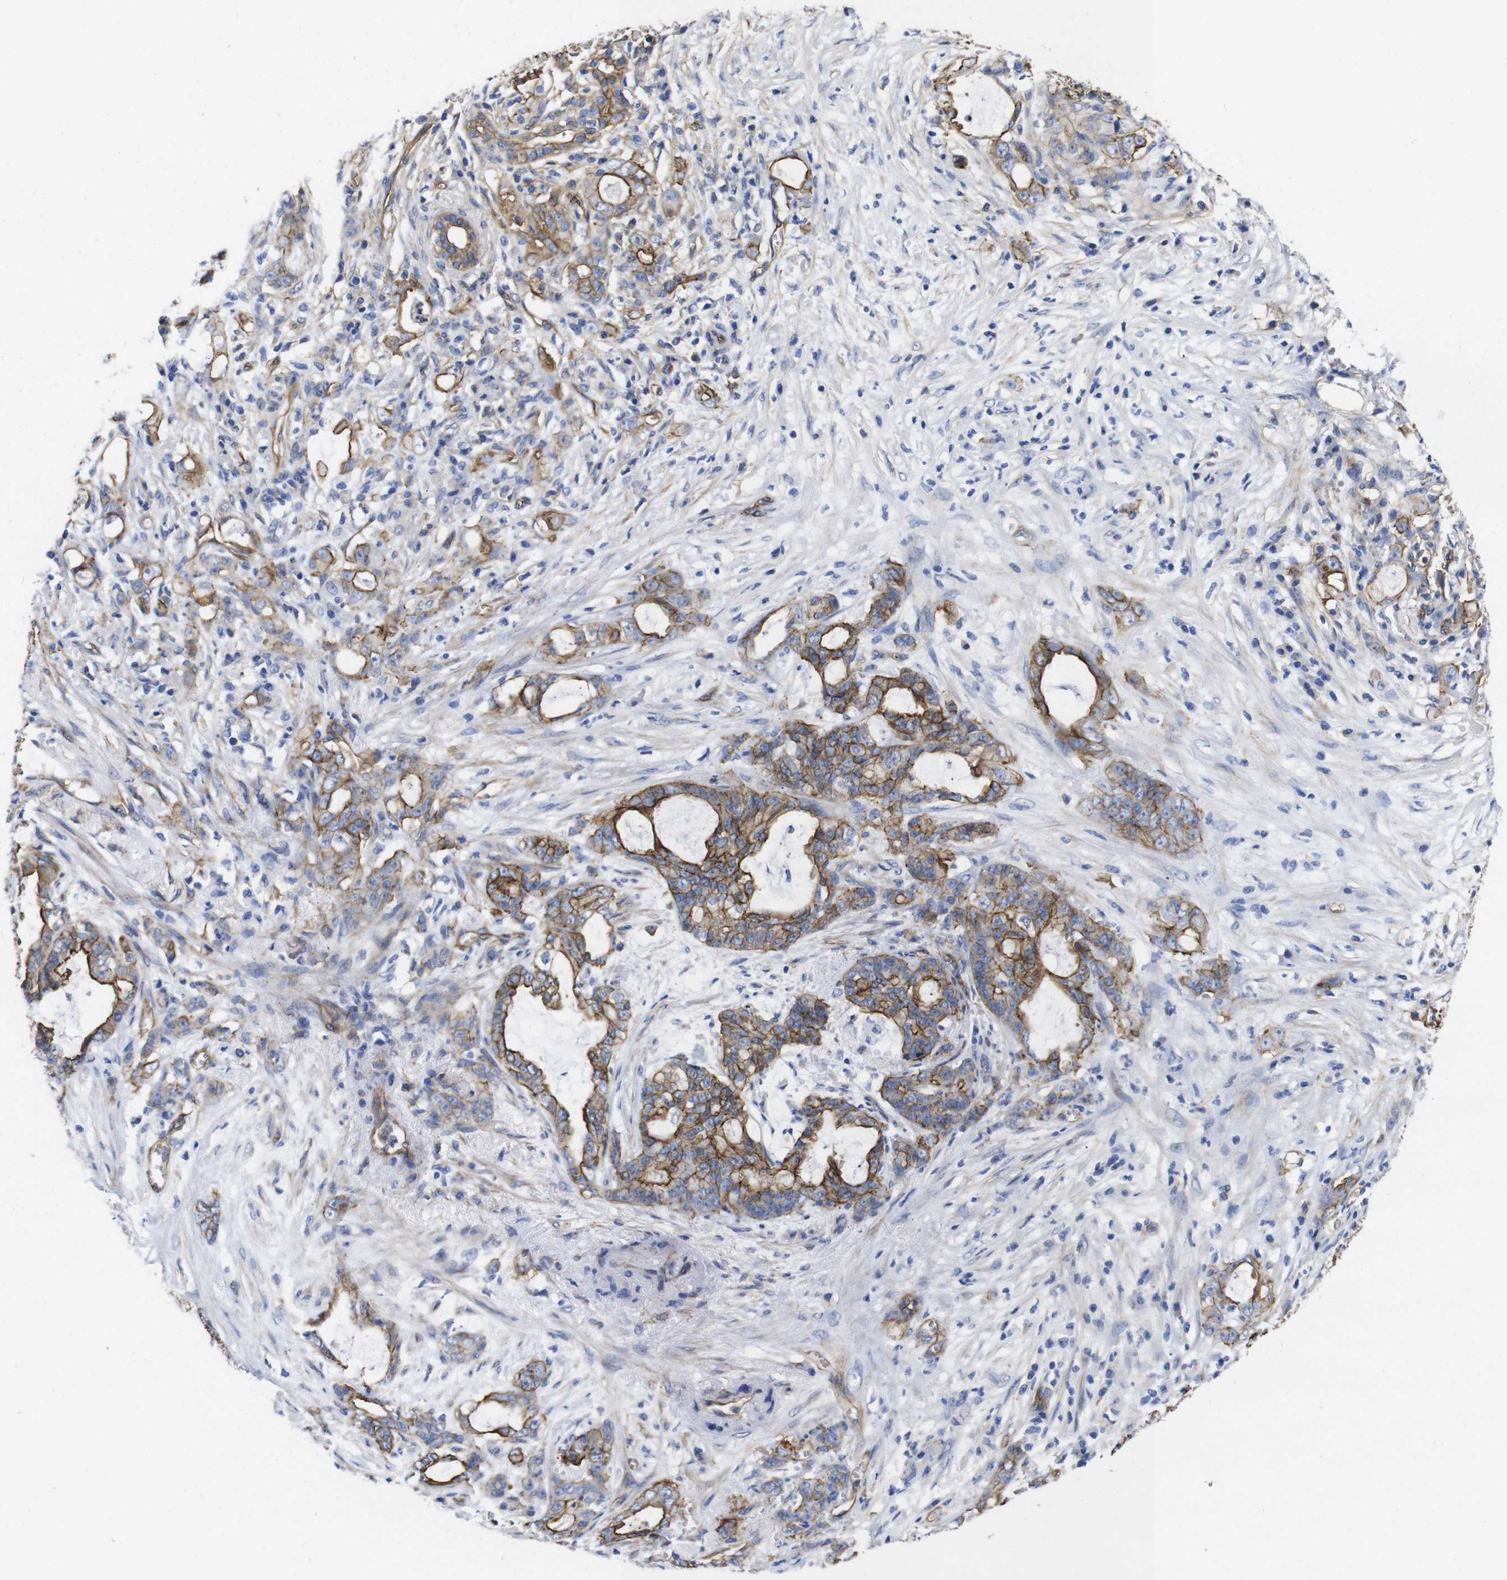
{"staining": {"intensity": "moderate", "quantity": ">75%", "location": "cytoplasmic/membranous"}, "tissue": "pancreatic cancer", "cell_type": "Tumor cells", "image_type": "cancer", "snomed": [{"axis": "morphology", "description": "Adenocarcinoma, NOS"}, {"axis": "topography", "description": "Pancreas"}], "caption": "High-magnification brightfield microscopy of pancreatic cancer stained with DAB (3,3'-diaminobenzidine) (brown) and counterstained with hematoxylin (blue). tumor cells exhibit moderate cytoplasmic/membranous expression is identified in approximately>75% of cells.", "gene": "SPTBN1", "patient": {"sex": "female", "age": 73}}